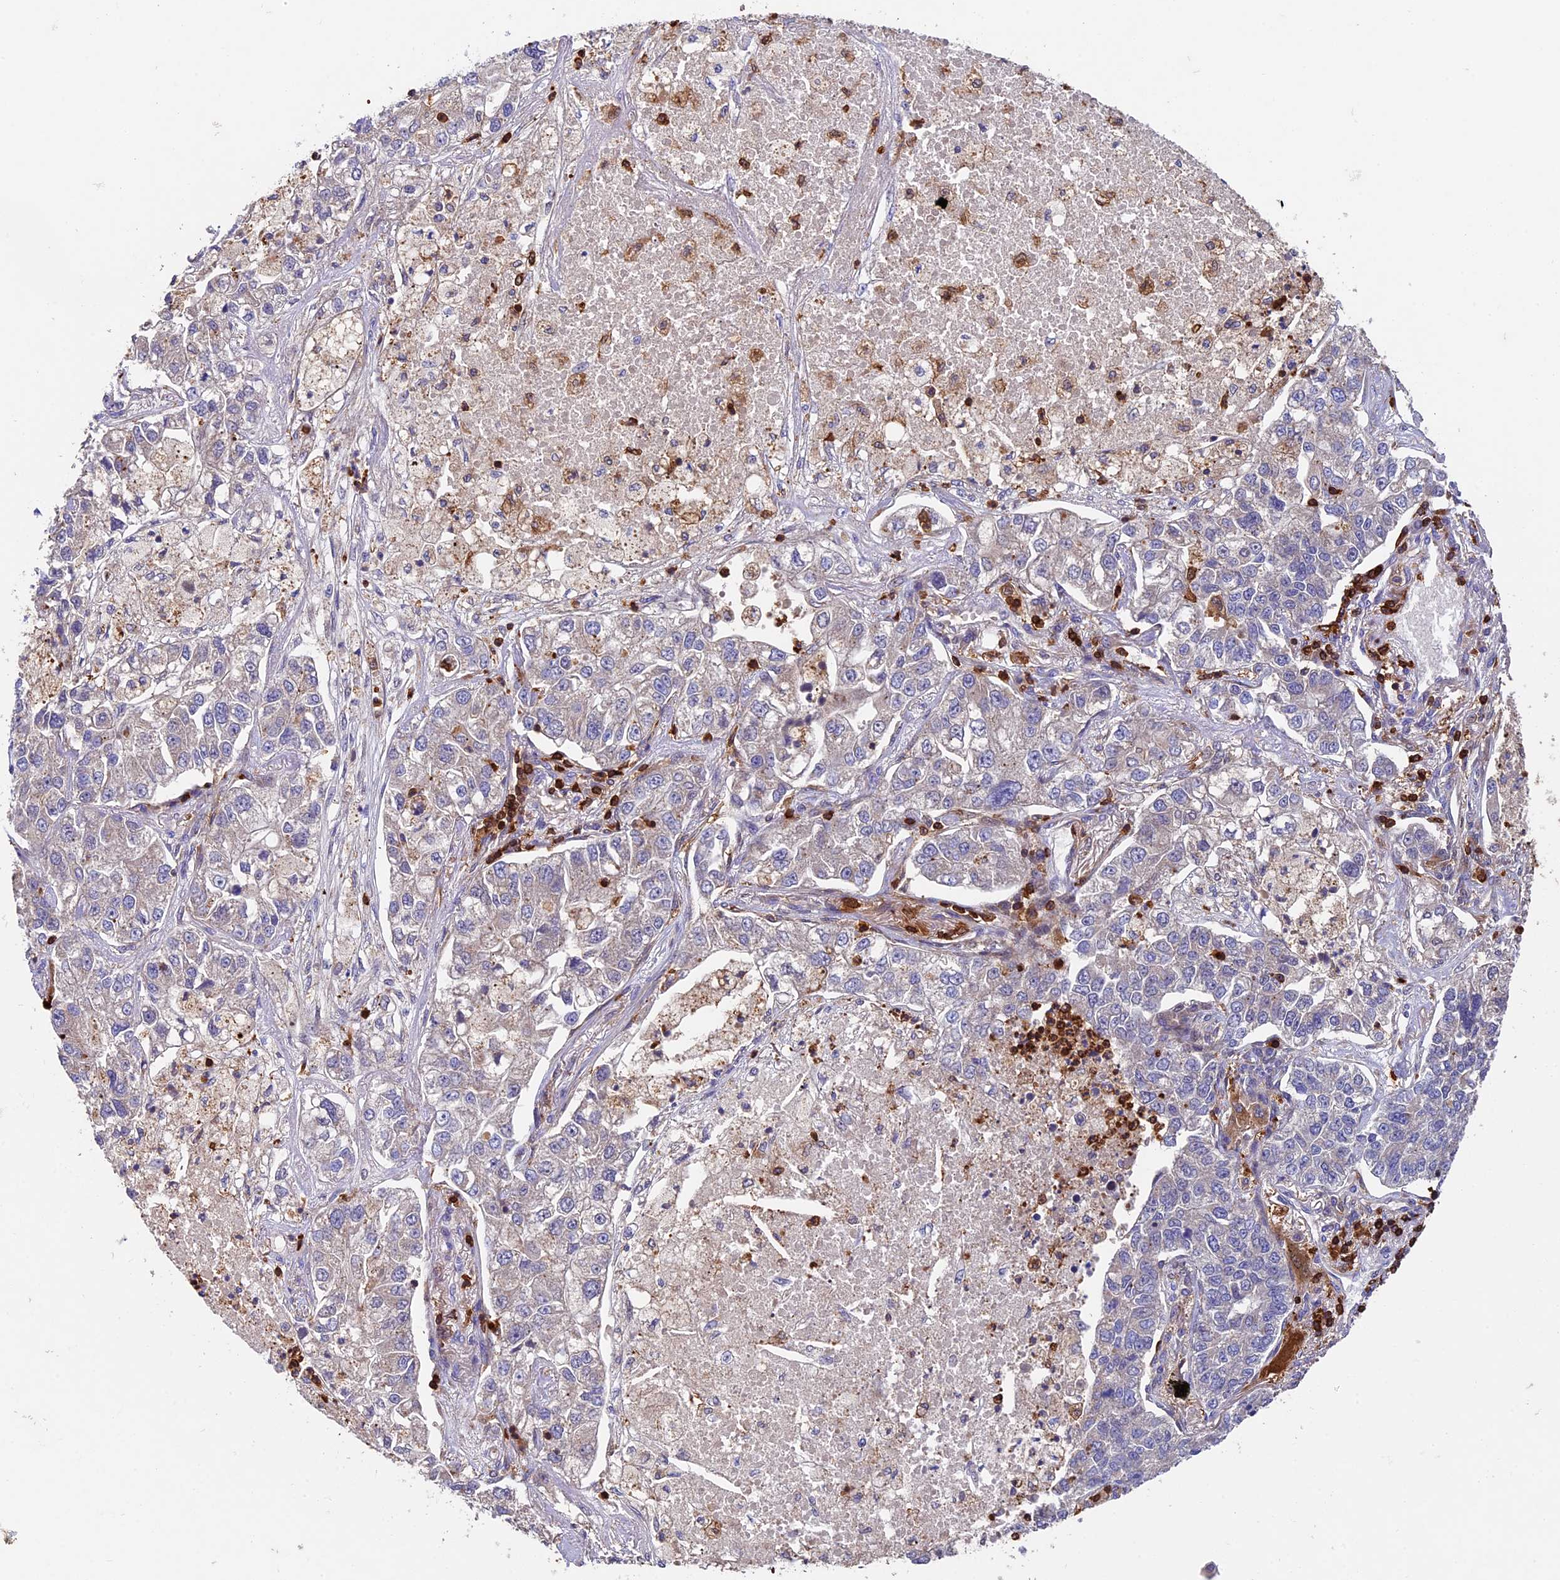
{"staining": {"intensity": "weak", "quantity": "<25%", "location": "cytoplasmic/membranous"}, "tissue": "lung cancer", "cell_type": "Tumor cells", "image_type": "cancer", "snomed": [{"axis": "morphology", "description": "Adenocarcinoma, NOS"}, {"axis": "topography", "description": "Lung"}], "caption": "Adenocarcinoma (lung) was stained to show a protein in brown. There is no significant positivity in tumor cells.", "gene": "ADAT1", "patient": {"sex": "male", "age": 49}}